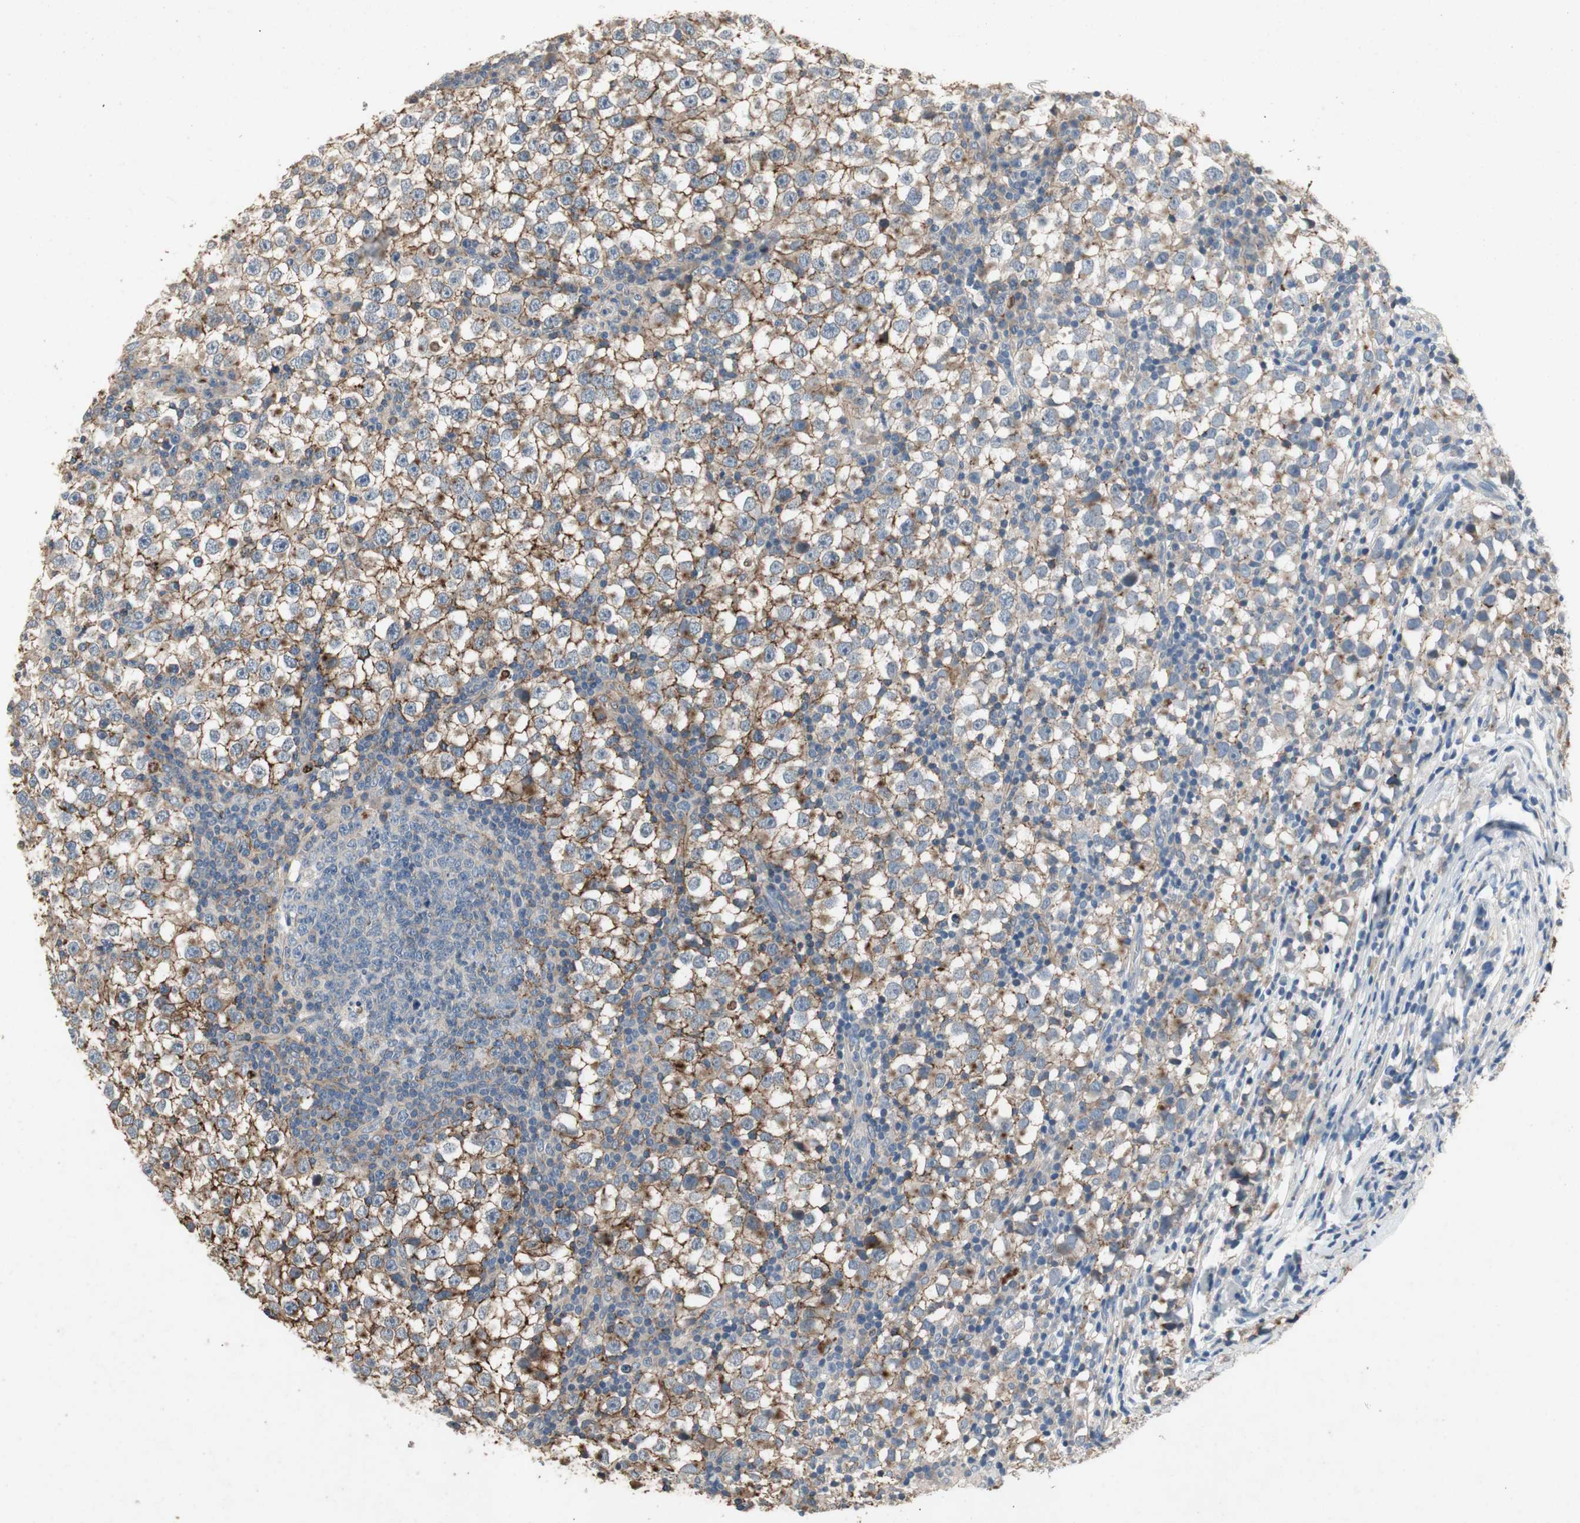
{"staining": {"intensity": "moderate", "quantity": "25%-75%", "location": "cytoplasmic/membranous"}, "tissue": "testis cancer", "cell_type": "Tumor cells", "image_type": "cancer", "snomed": [{"axis": "morphology", "description": "Seminoma, NOS"}, {"axis": "topography", "description": "Testis"}], "caption": "Immunohistochemical staining of testis cancer exhibits medium levels of moderate cytoplasmic/membranous protein staining in approximately 25%-75% of tumor cells. (brown staining indicates protein expression, while blue staining denotes nuclei).", "gene": "ALPL", "patient": {"sex": "male", "age": 65}}